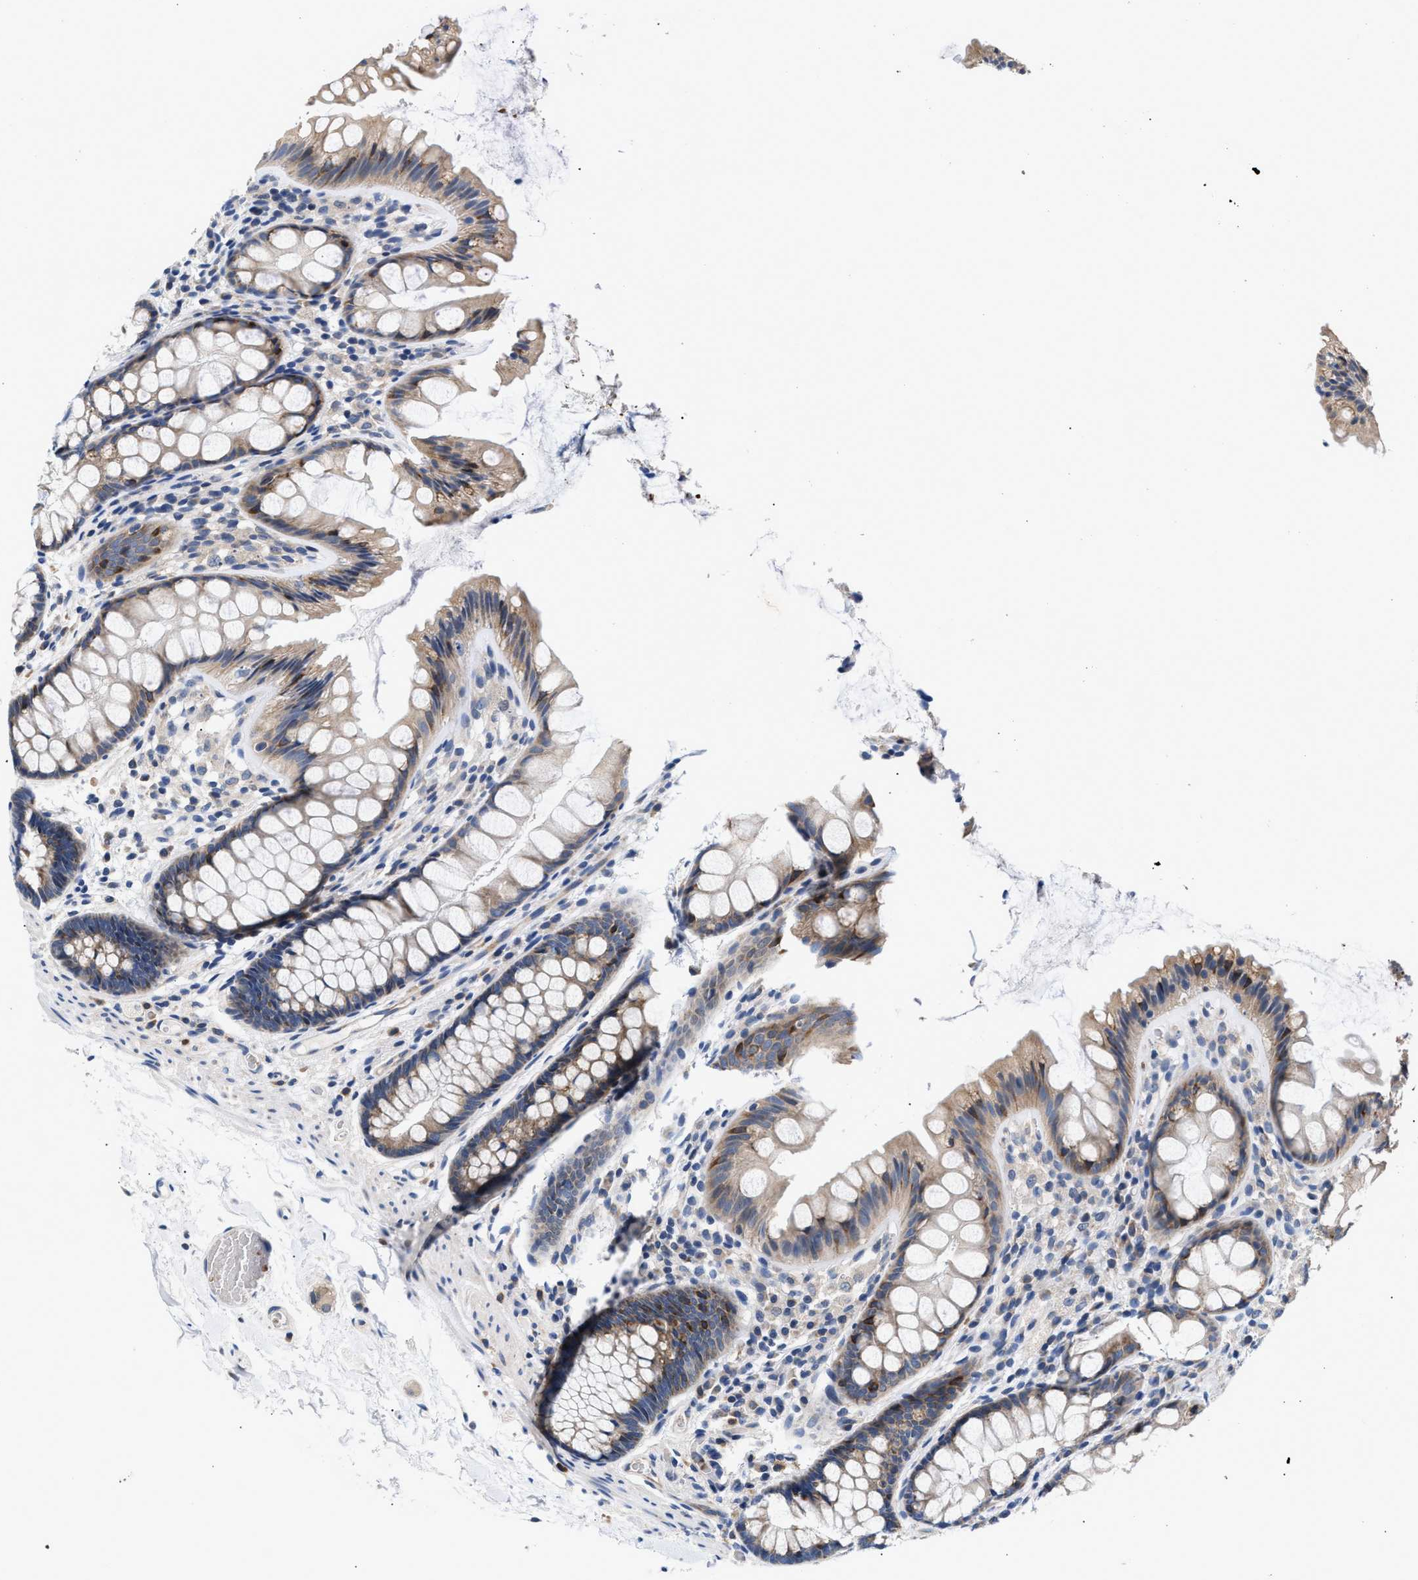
{"staining": {"intensity": "negative", "quantity": "none", "location": "none"}, "tissue": "colon", "cell_type": "Endothelial cells", "image_type": "normal", "snomed": [{"axis": "morphology", "description": "Normal tissue, NOS"}, {"axis": "topography", "description": "Colon"}], "caption": "Immunohistochemistry (IHC) of benign human colon displays no positivity in endothelial cells.", "gene": "RINT1", "patient": {"sex": "female", "age": 56}}